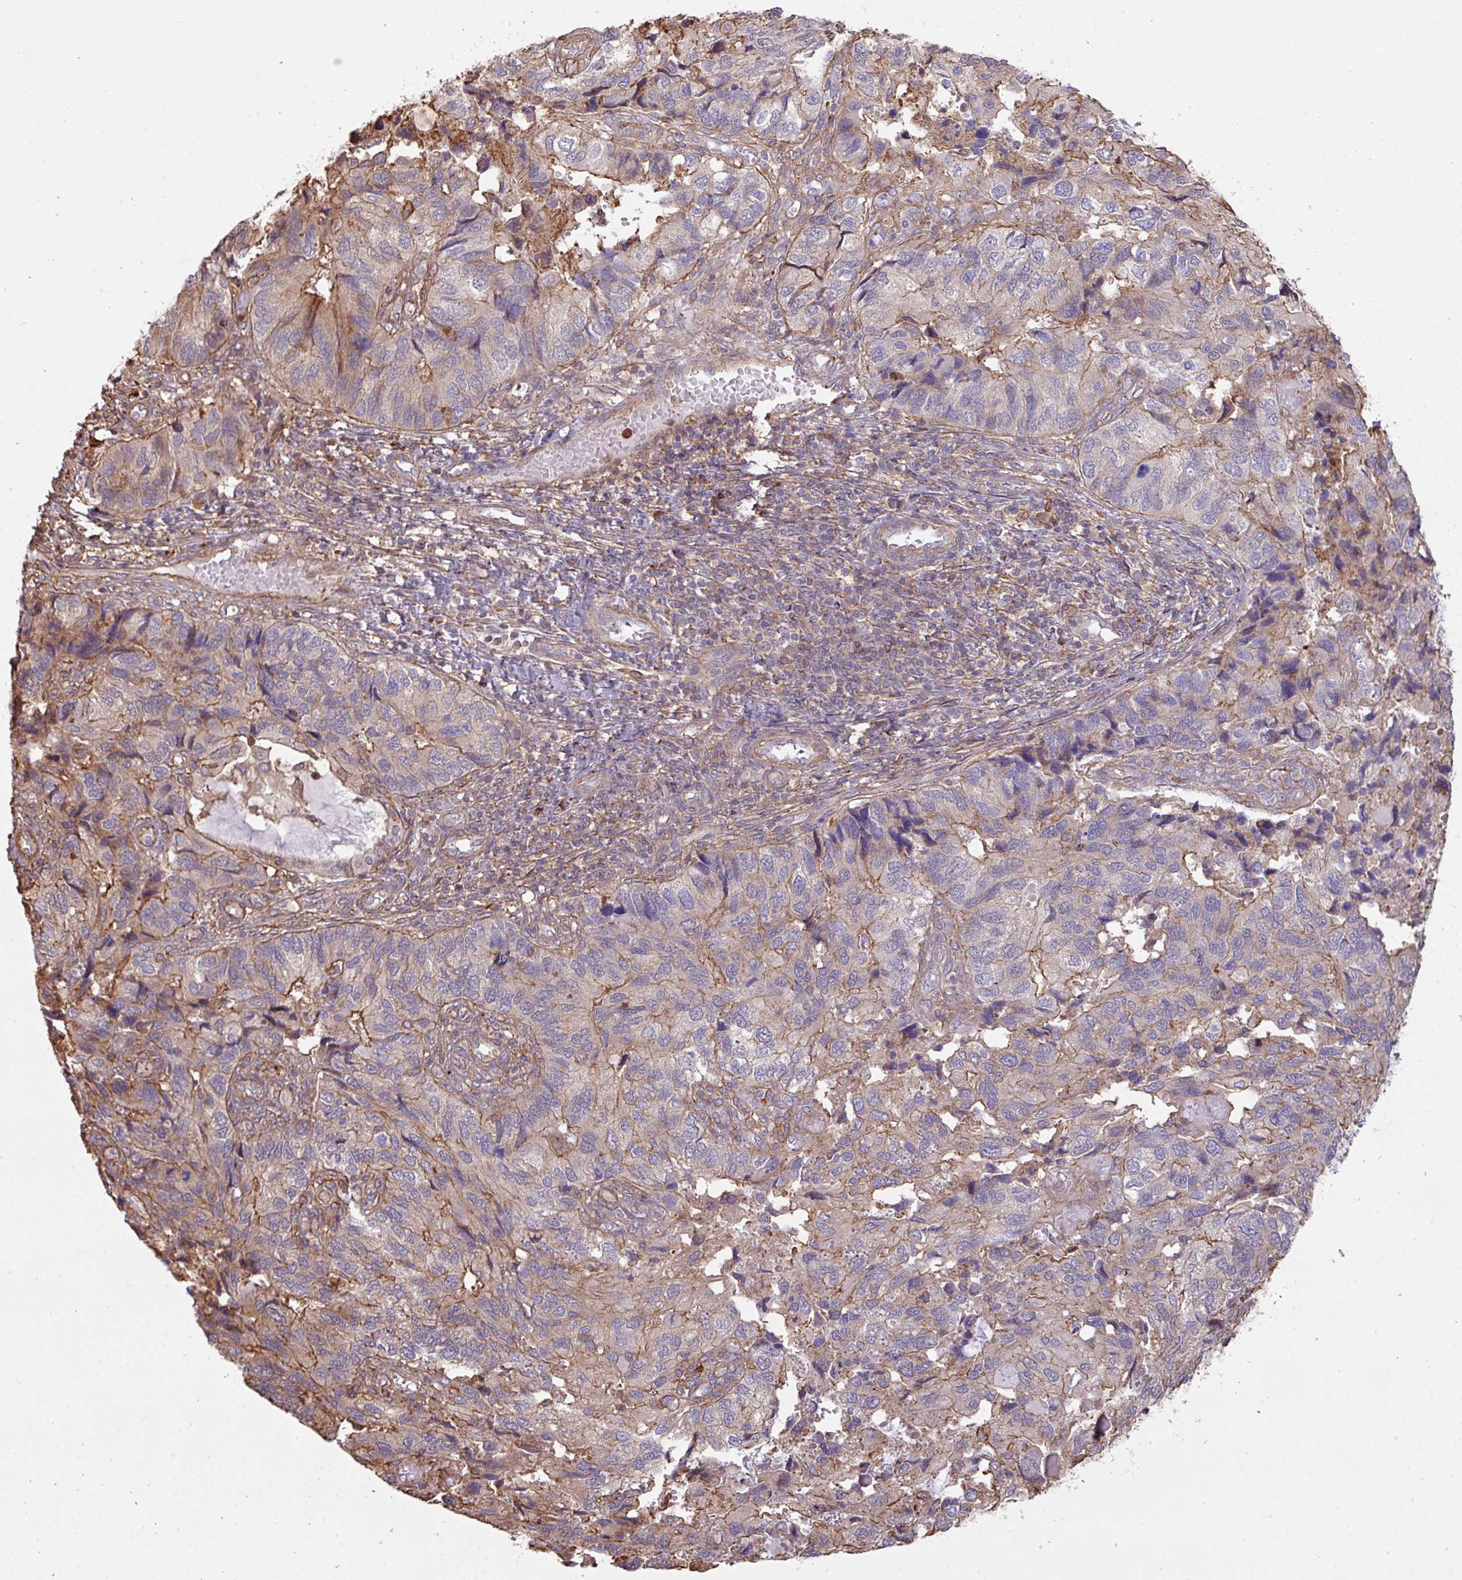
{"staining": {"intensity": "moderate", "quantity": "<25%", "location": "cytoplasmic/membranous"}, "tissue": "endometrial cancer", "cell_type": "Tumor cells", "image_type": "cancer", "snomed": [{"axis": "morphology", "description": "Carcinoma, NOS"}, {"axis": "topography", "description": "Uterus"}], "caption": "Tumor cells exhibit low levels of moderate cytoplasmic/membranous staining in about <25% of cells in human endometrial cancer.", "gene": "LRRC41", "patient": {"sex": "female", "age": 76}}